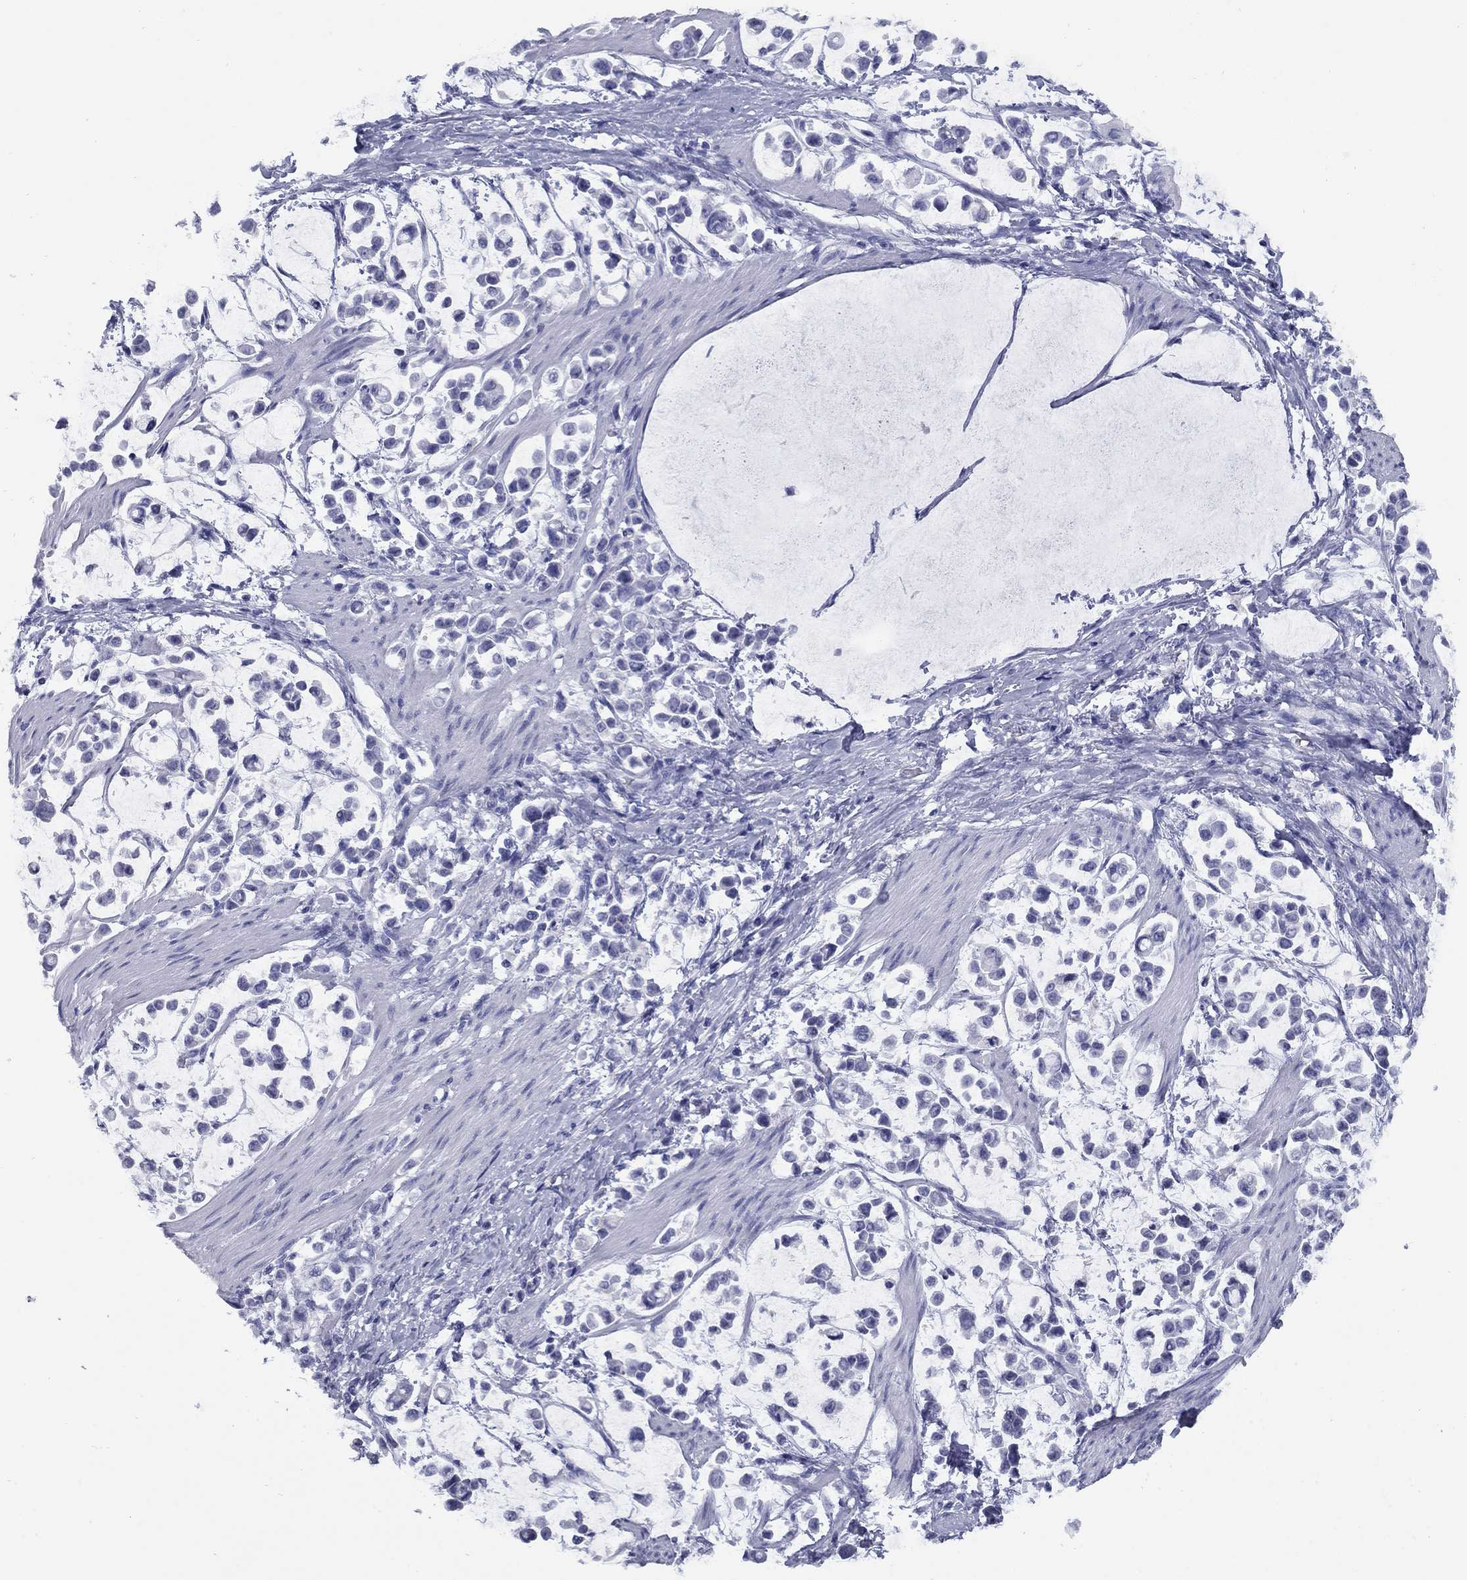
{"staining": {"intensity": "negative", "quantity": "none", "location": "none"}, "tissue": "stomach cancer", "cell_type": "Tumor cells", "image_type": "cancer", "snomed": [{"axis": "morphology", "description": "Adenocarcinoma, NOS"}, {"axis": "topography", "description": "Stomach"}], "caption": "Stomach cancer (adenocarcinoma) stained for a protein using immunohistochemistry (IHC) exhibits no staining tumor cells.", "gene": "NPPA", "patient": {"sex": "male", "age": 82}}